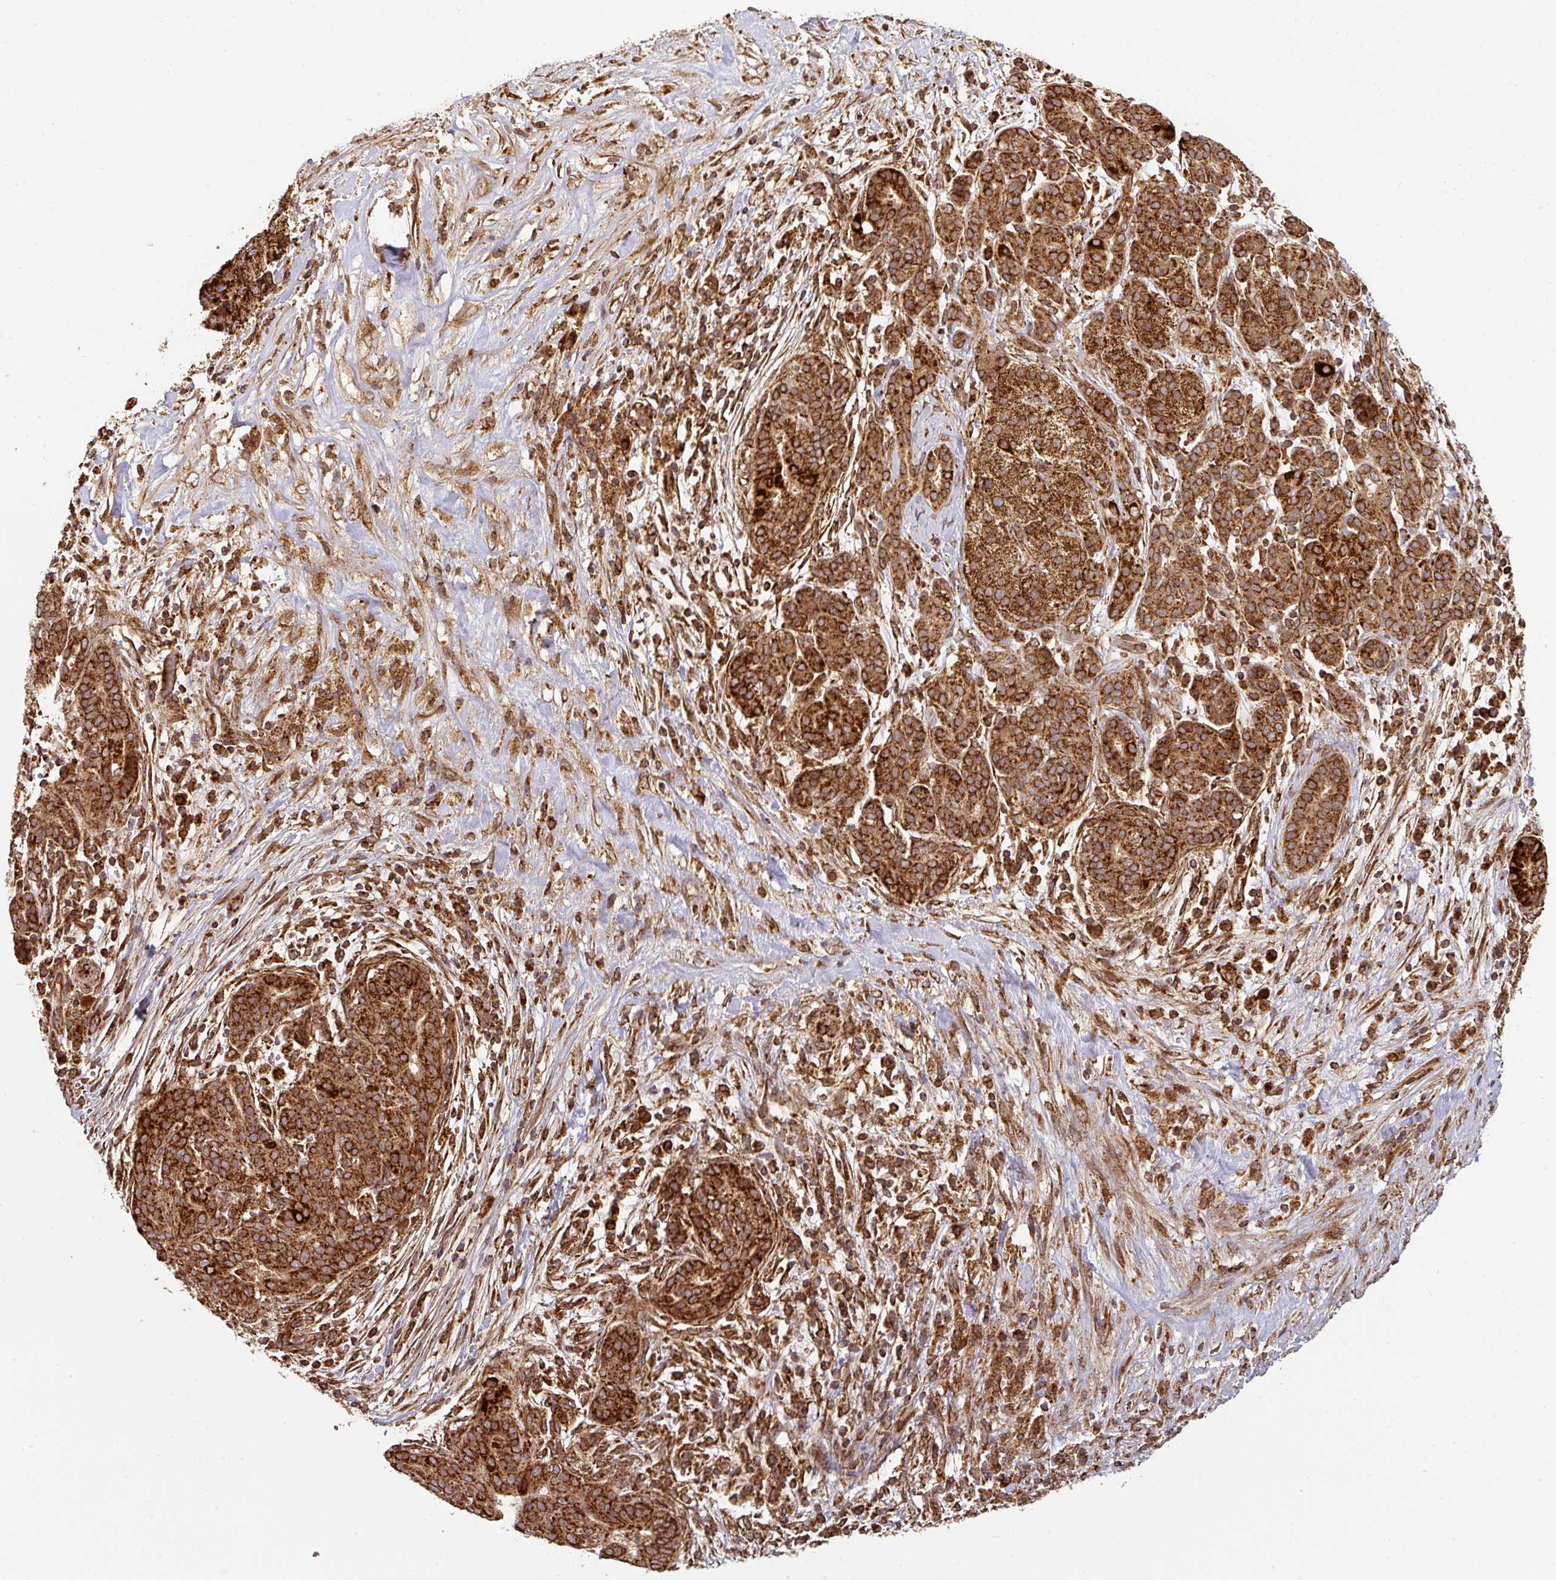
{"staining": {"intensity": "strong", "quantity": ">75%", "location": "cytoplasmic/membranous"}, "tissue": "pancreatic cancer", "cell_type": "Tumor cells", "image_type": "cancer", "snomed": [{"axis": "morphology", "description": "Adenocarcinoma, NOS"}, {"axis": "topography", "description": "Pancreas"}], "caption": "Tumor cells reveal high levels of strong cytoplasmic/membranous positivity in approximately >75% of cells in pancreatic cancer.", "gene": "TRAP1", "patient": {"sex": "male", "age": 44}}